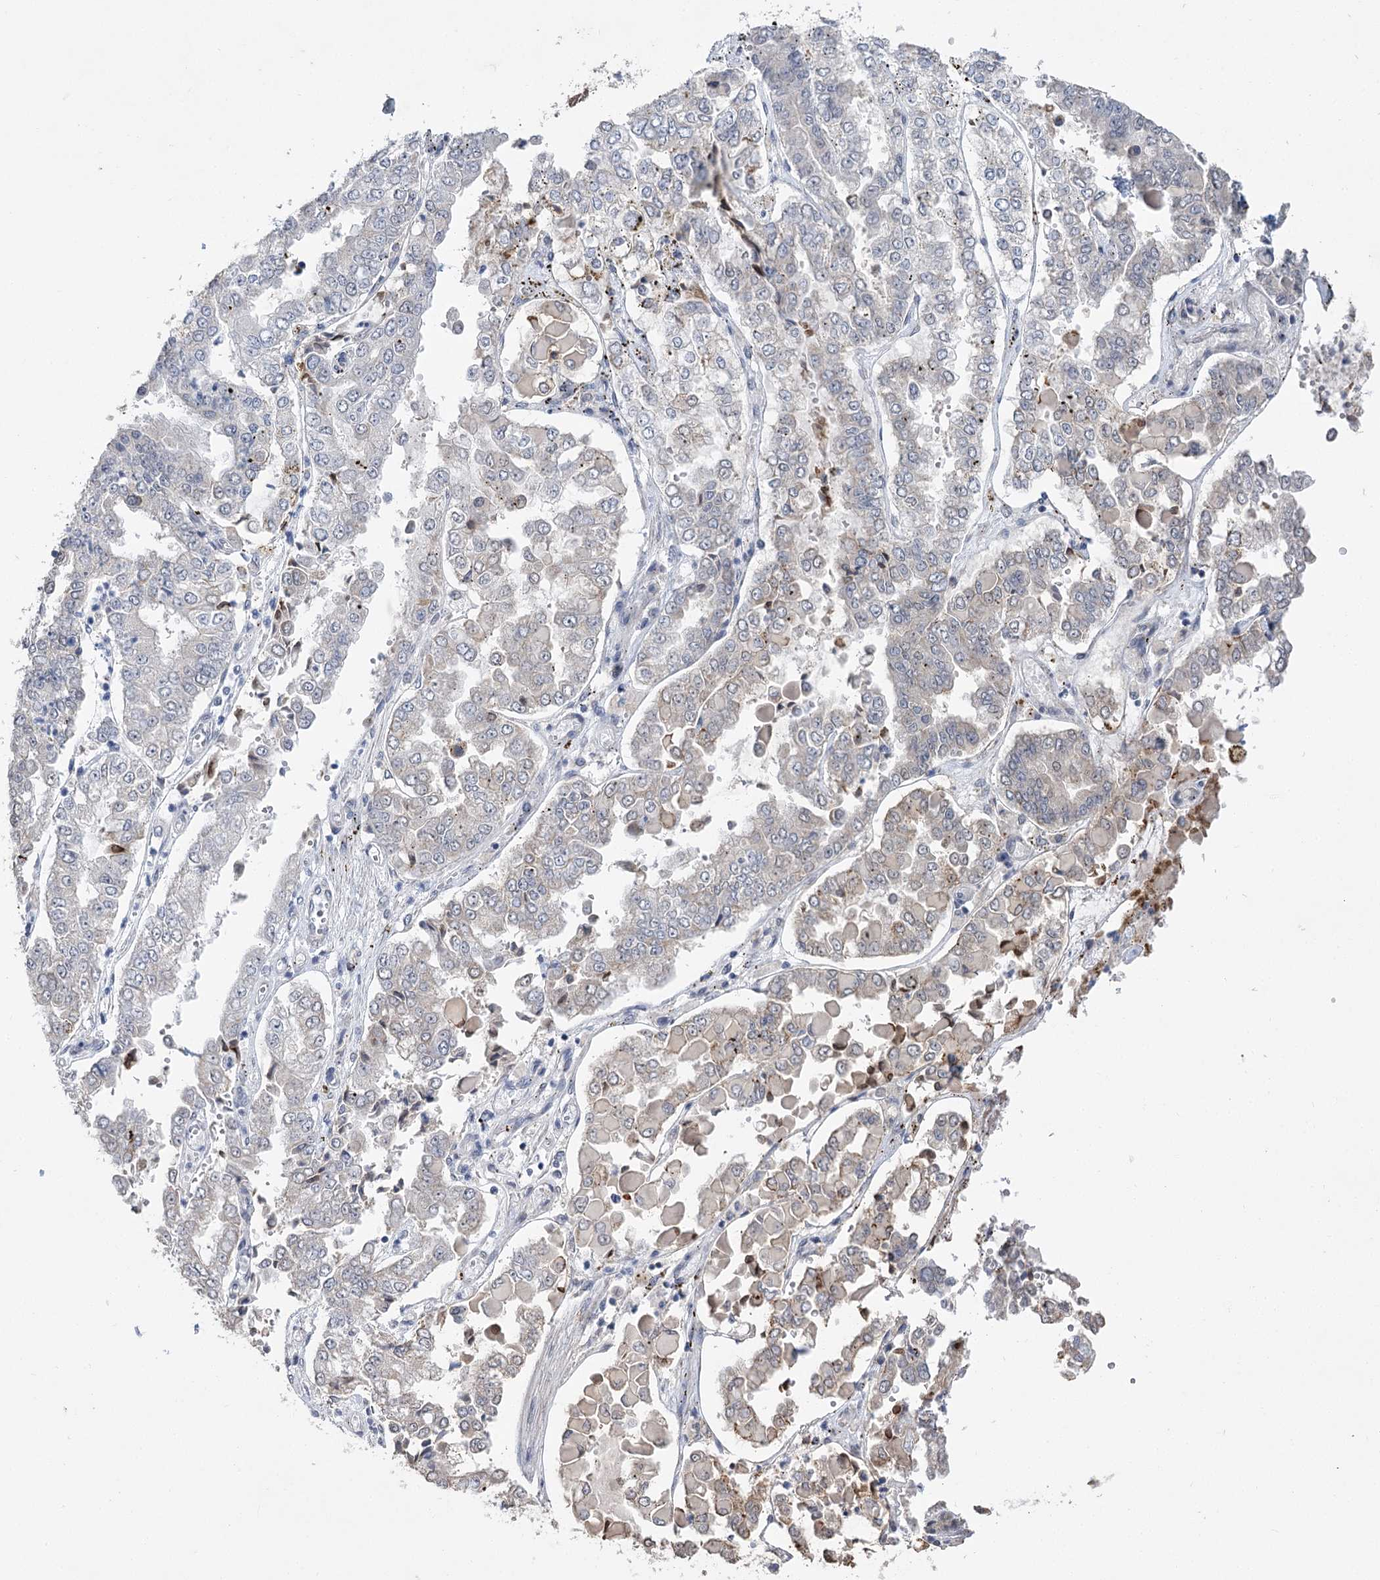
{"staining": {"intensity": "negative", "quantity": "none", "location": "none"}, "tissue": "stomach cancer", "cell_type": "Tumor cells", "image_type": "cancer", "snomed": [{"axis": "morphology", "description": "Adenocarcinoma, NOS"}, {"axis": "topography", "description": "Stomach"}], "caption": "This is an immunohistochemistry (IHC) micrograph of human stomach adenocarcinoma. There is no expression in tumor cells.", "gene": "PHYHIPL", "patient": {"sex": "male", "age": 76}}